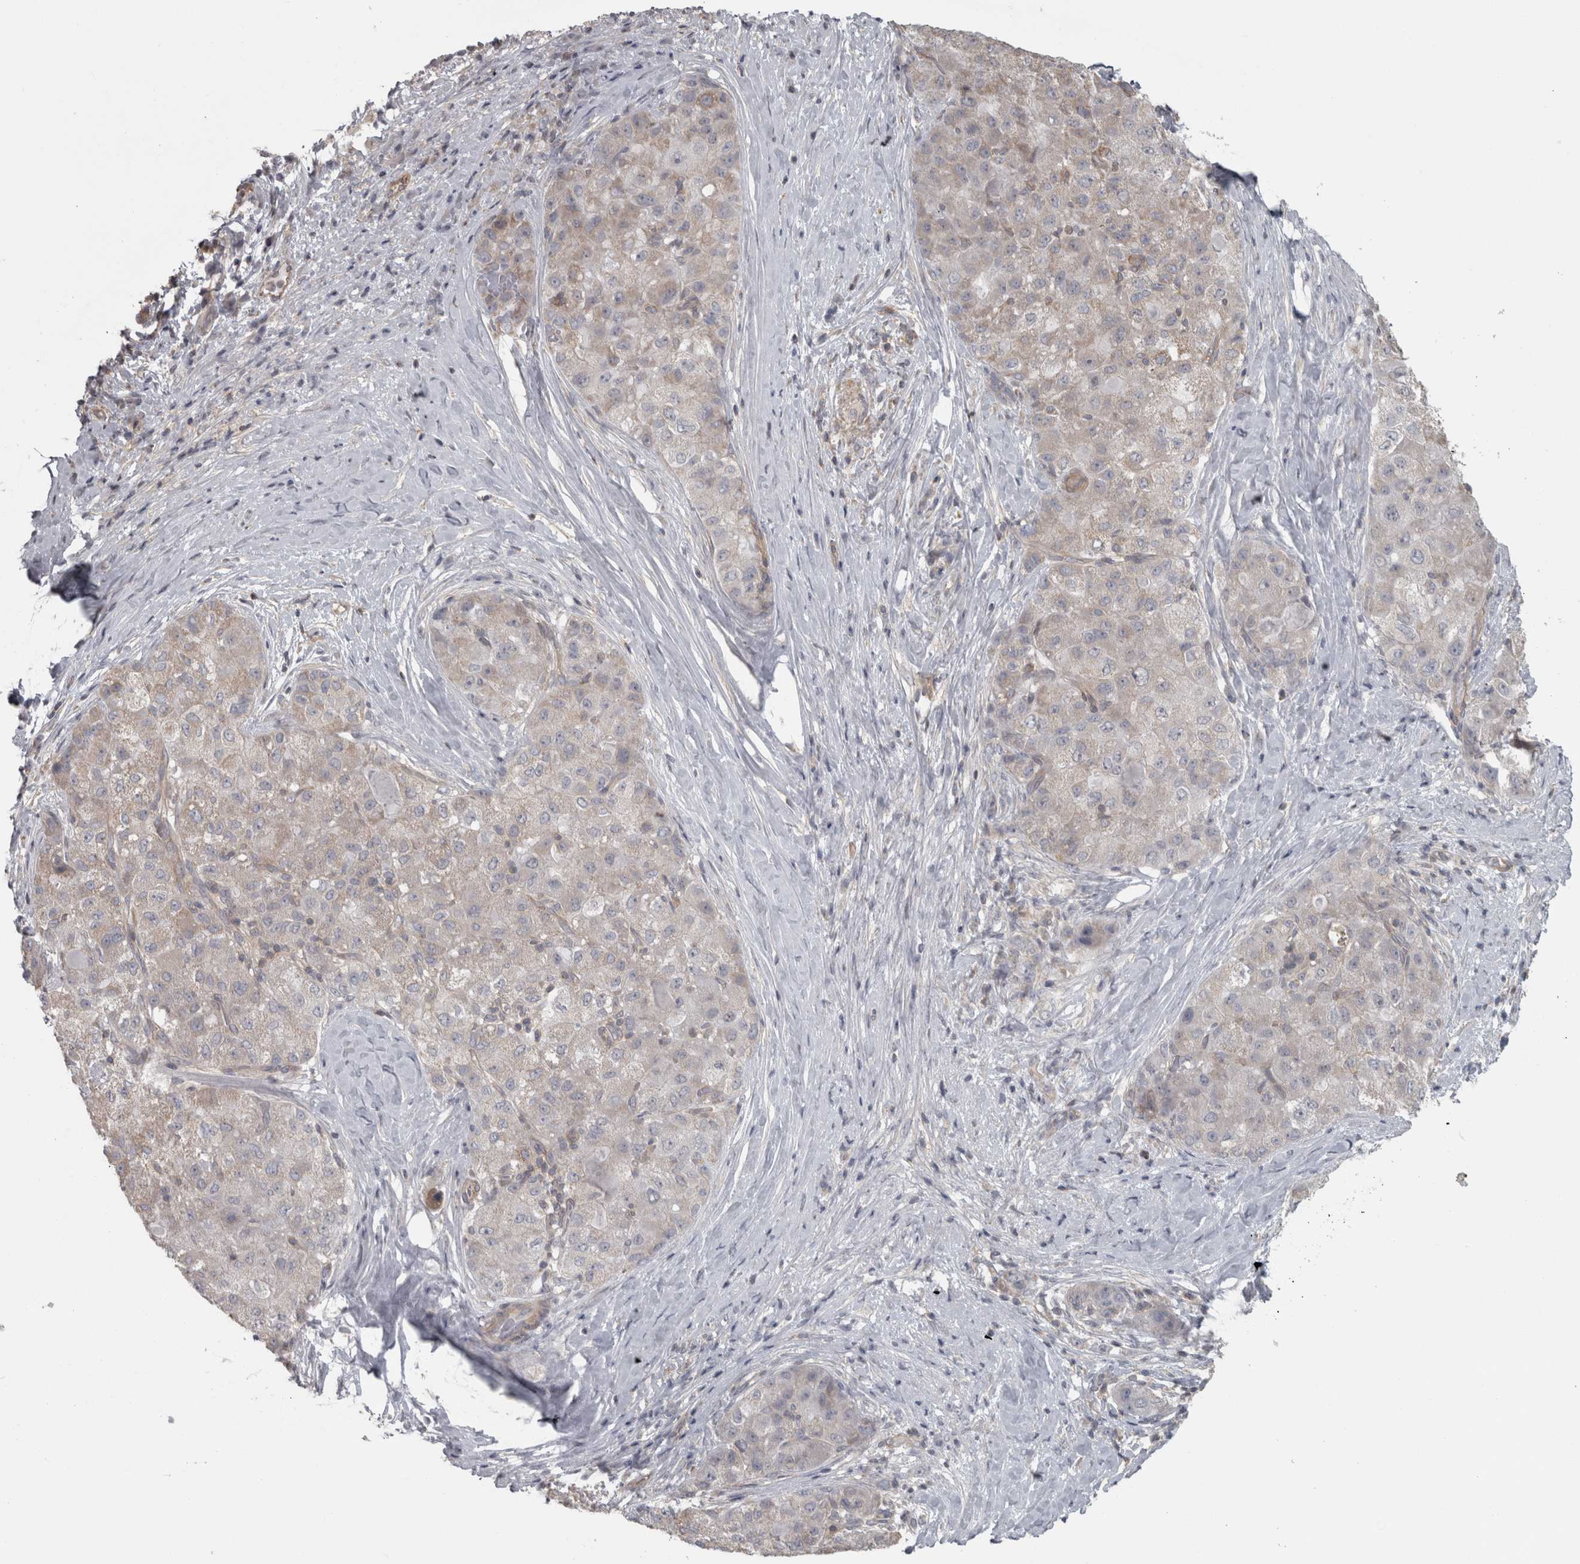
{"staining": {"intensity": "weak", "quantity": "<25%", "location": "cytoplasmic/membranous"}, "tissue": "liver cancer", "cell_type": "Tumor cells", "image_type": "cancer", "snomed": [{"axis": "morphology", "description": "Carcinoma, Hepatocellular, NOS"}, {"axis": "topography", "description": "Liver"}], "caption": "IHC photomicrograph of liver cancer stained for a protein (brown), which displays no staining in tumor cells.", "gene": "PPP1R12B", "patient": {"sex": "male", "age": 80}}